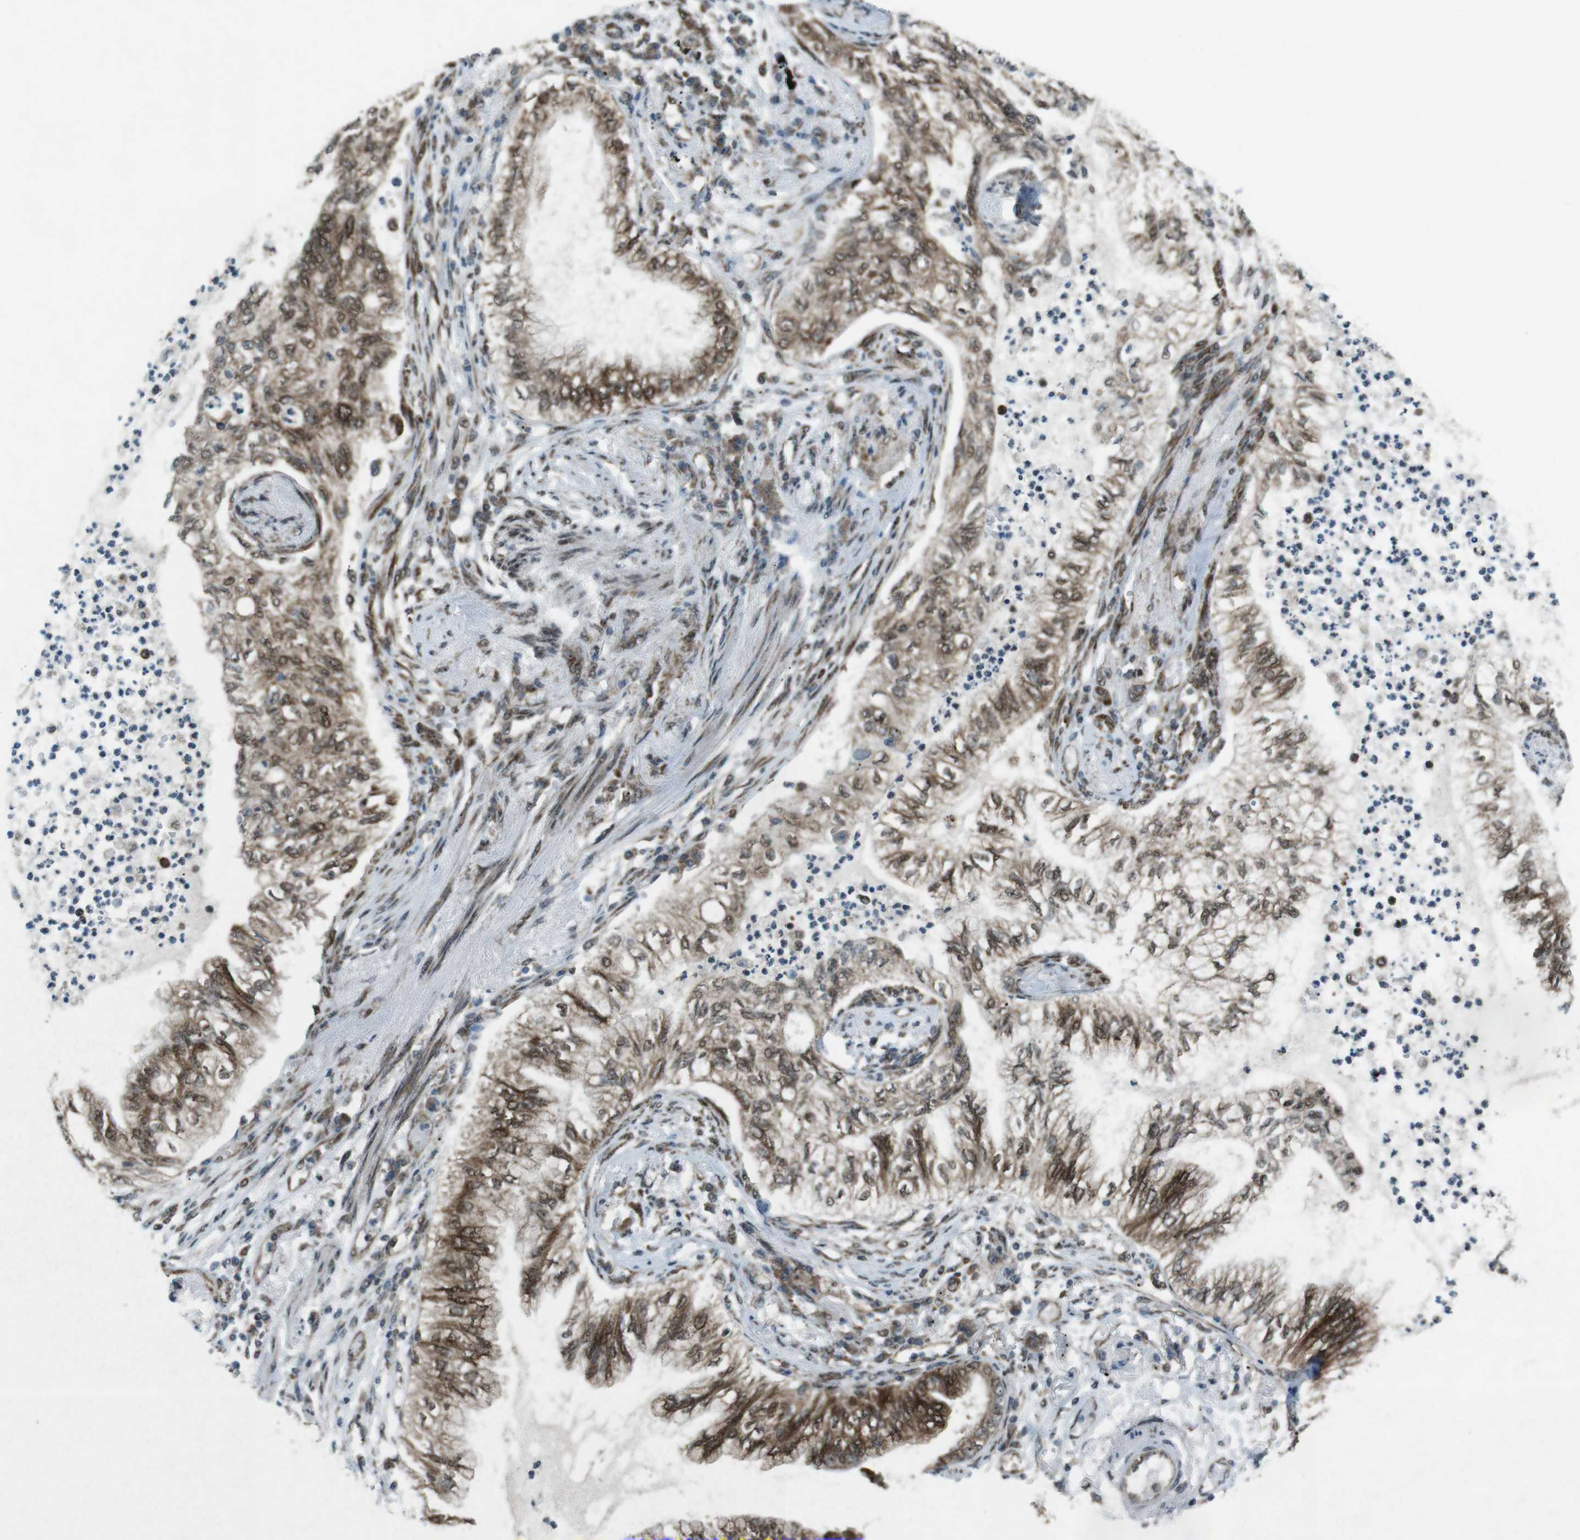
{"staining": {"intensity": "moderate", "quantity": ">75%", "location": "cytoplasmic/membranous,nuclear"}, "tissue": "lung cancer", "cell_type": "Tumor cells", "image_type": "cancer", "snomed": [{"axis": "morphology", "description": "Normal tissue, NOS"}, {"axis": "morphology", "description": "Adenocarcinoma, NOS"}, {"axis": "topography", "description": "Bronchus"}, {"axis": "topography", "description": "Lung"}], "caption": "A histopathology image of lung cancer stained for a protein demonstrates moderate cytoplasmic/membranous and nuclear brown staining in tumor cells.", "gene": "CSNK1D", "patient": {"sex": "female", "age": 70}}